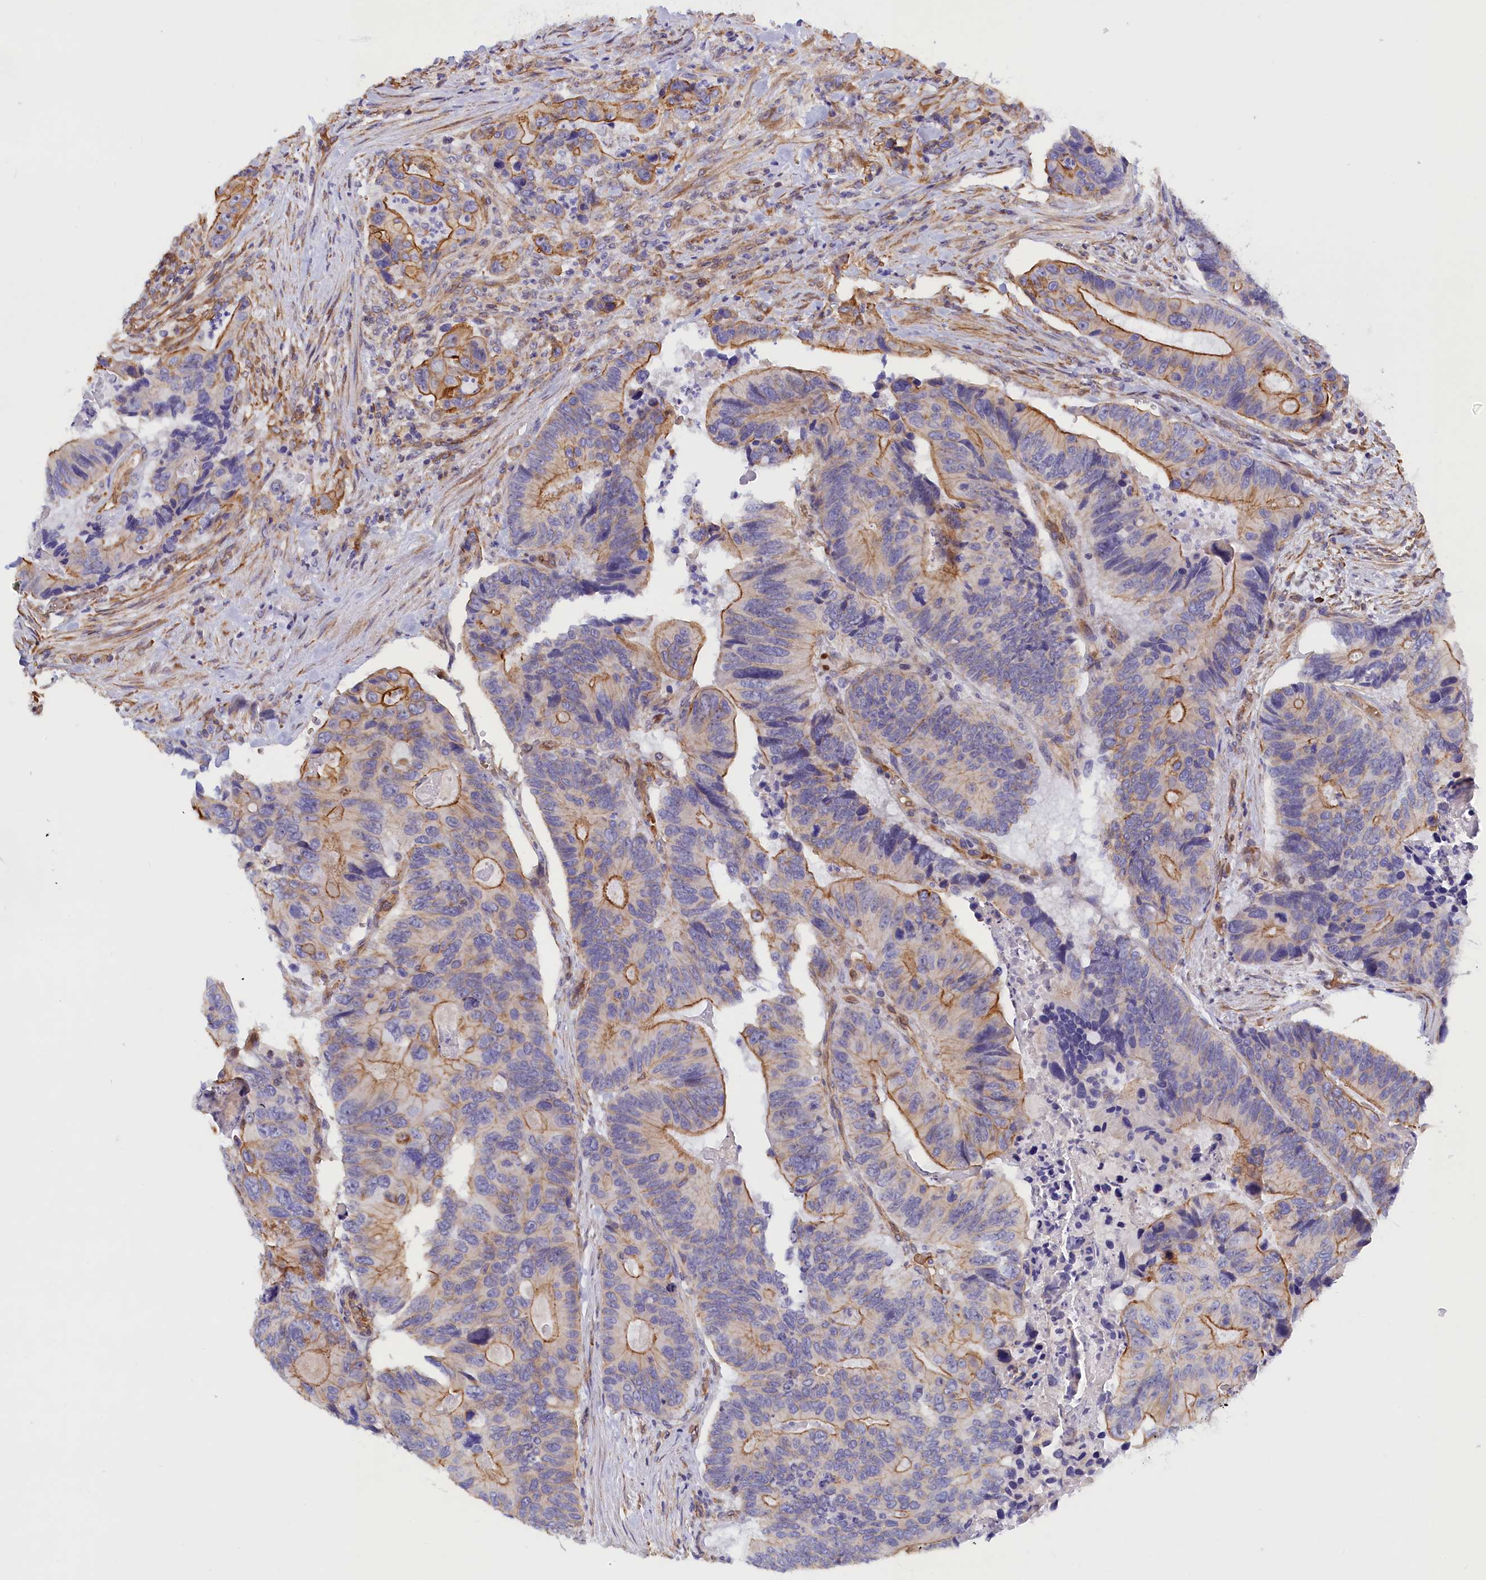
{"staining": {"intensity": "moderate", "quantity": "25%-75%", "location": "cytoplasmic/membranous"}, "tissue": "colorectal cancer", "cell_type": "Tumor cells", "image_type": "cancer", "snomed": [{"axis": "morphology", "description": "Adenocarcinoma, NOS"}, {"axis": "topography", "description": "Colon"}], "caption": "Moderate cytoplasmic/membranous positivity is appreciated in about 25%-75% of tumor cells in colorectal cancer (adenocarcinoma).", "gene": "ABCC12", "patient": {"sex": "male", "age": 84}}